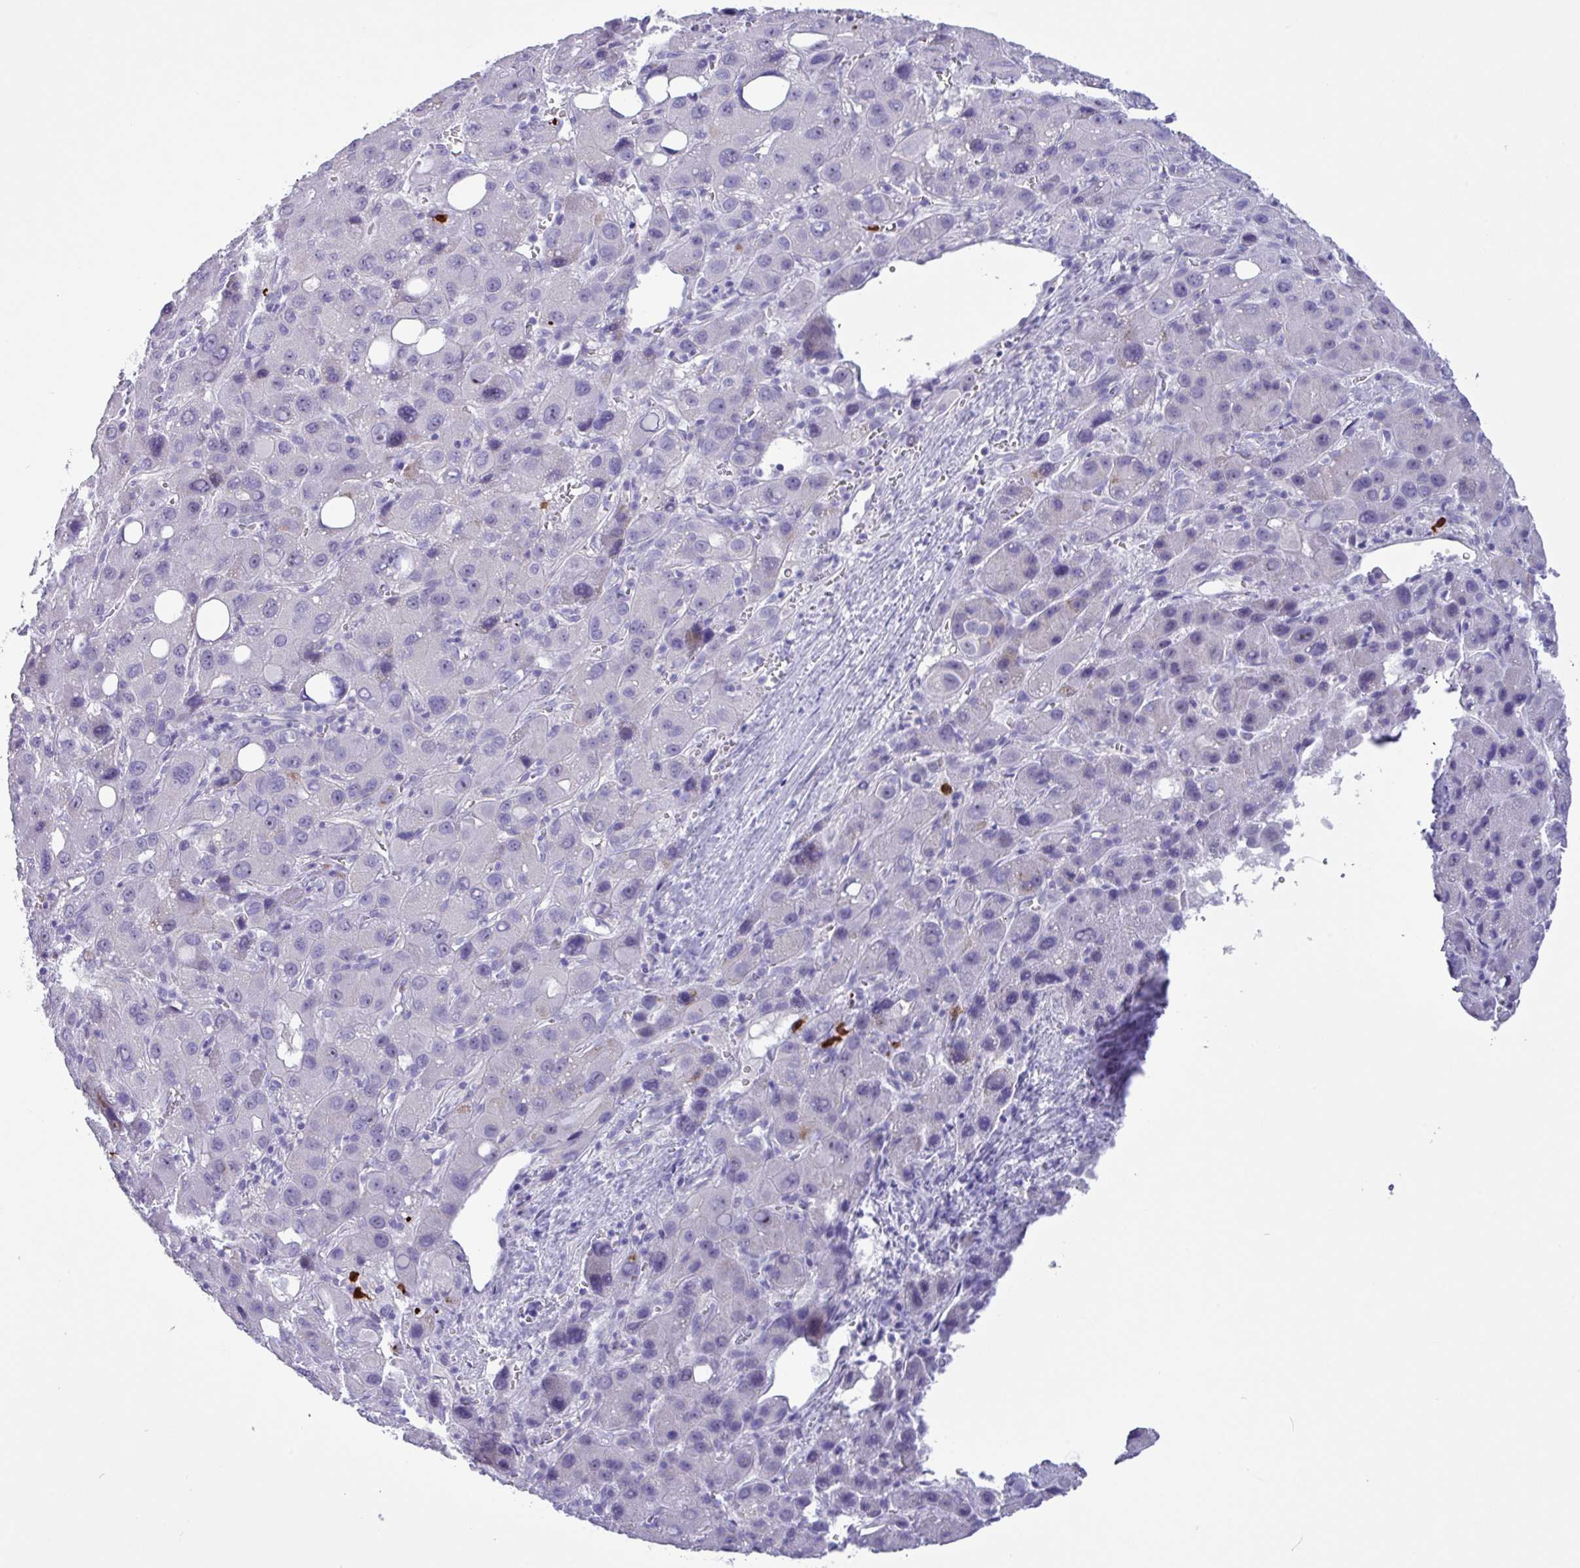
{"staining": {"intensity": "negative", "quantity": "none", "location": "none"}, "tissue": "liver cancer", "cell_type": "Tumor cells", "image_type": "cancer", "snomed": [{"axis": "morphology", "description": "Carcinoma, Hepatocellular, NOS"}, {"axis": "topography", "description": "Liver"}], "caption": "A histopathology image of liver cancer (hepatocellular carcinoma) stained for a protein displays no brown staining in tumor cells. (IHC, brightfield microscopy, high magnification).", "gene": "MRM2", "patient": {"sex": "male", "age": 55}}